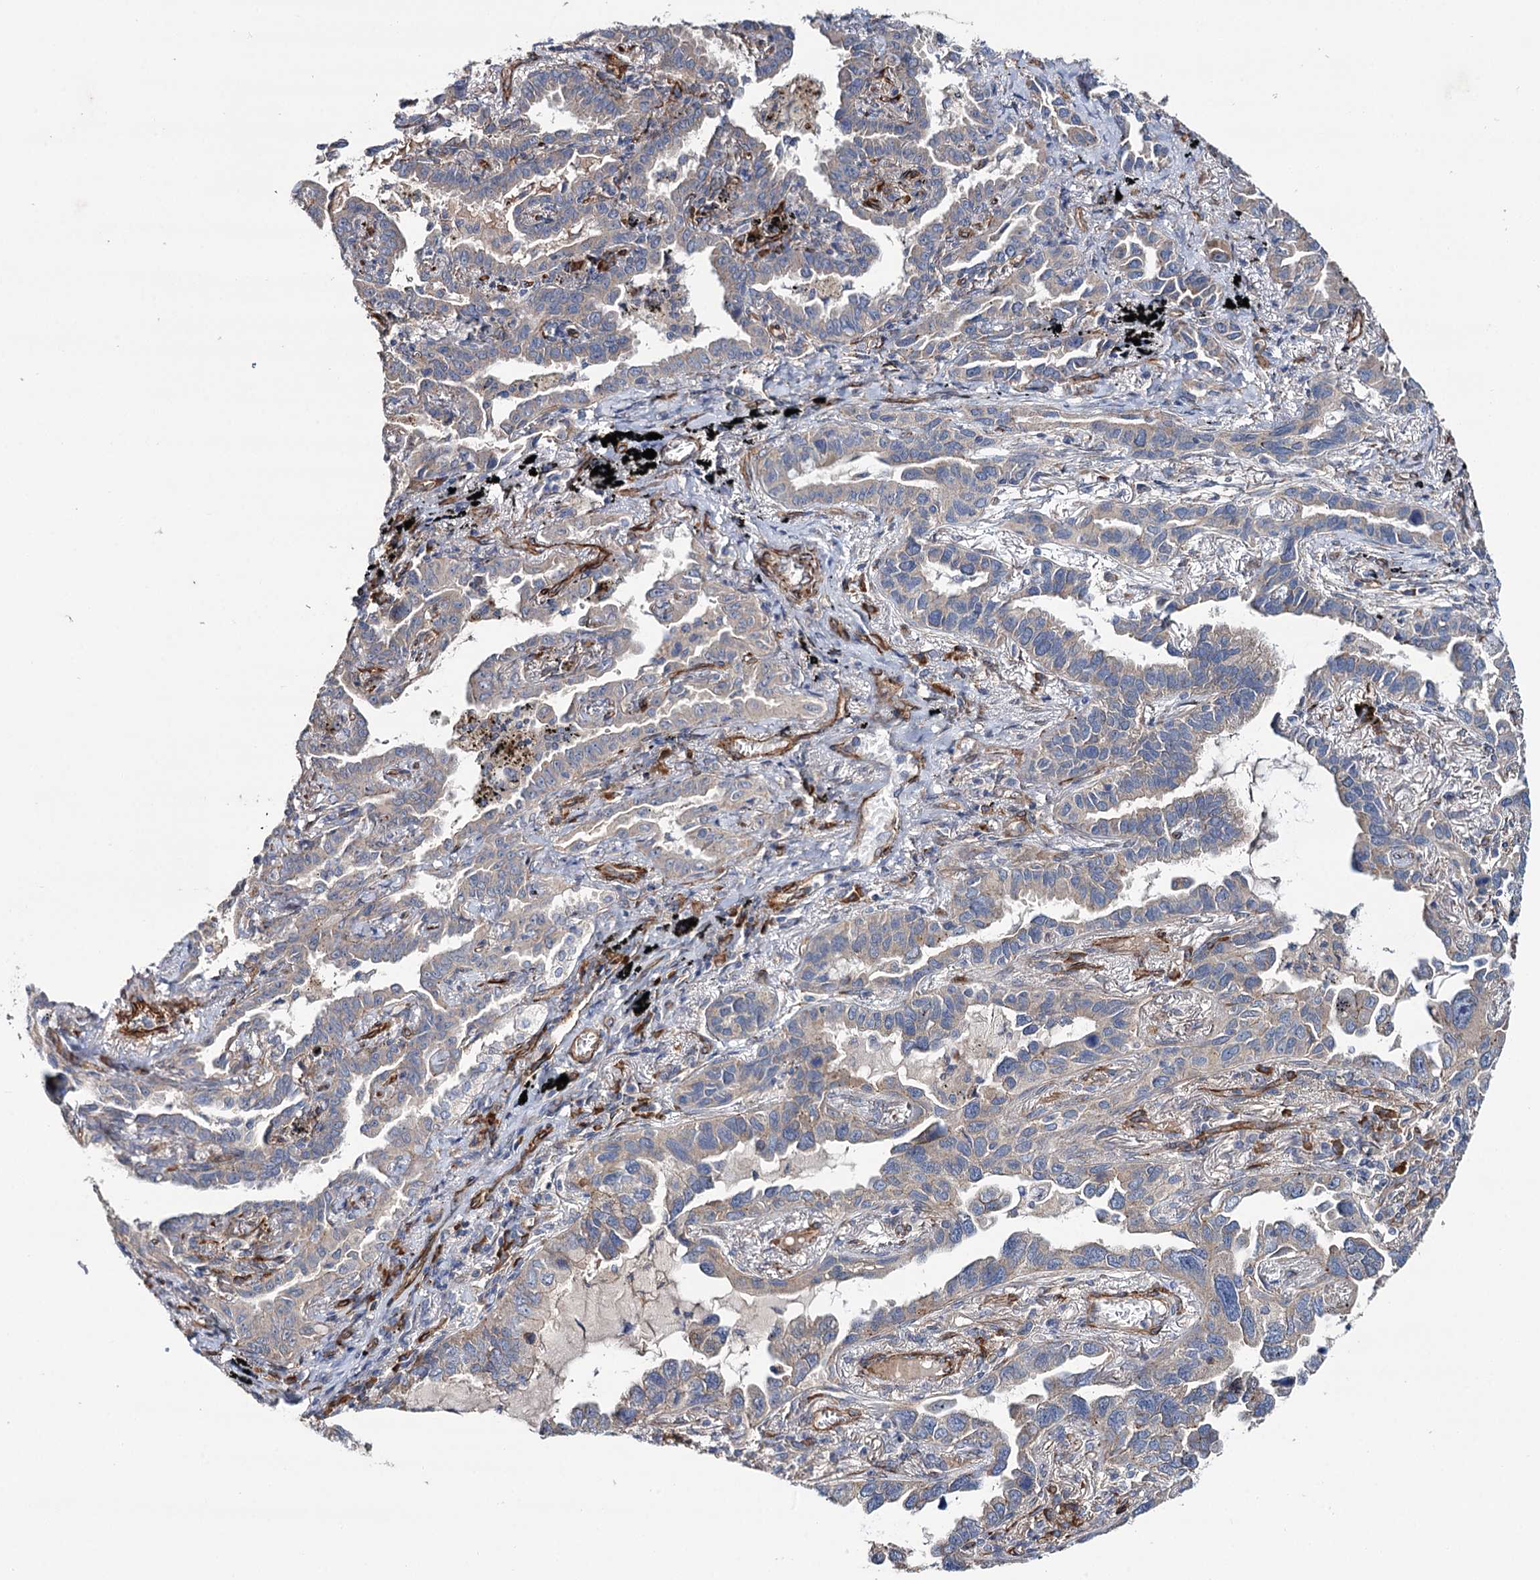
{"staining": {"intensity": "negative", "quantity": "none", "location": "none"}, "tissue": "lung cancer", "cell_type": "Tumor cells", "image_type": "cancer", "snomed": [{"axis": "morphology", "description": "Adenocarcinoma, NOS"}, {"axis": "topography", "description": "Lung"}], "caption": "Tumor cells are negative for protein expression in human lung adenocarcinoma.", "gene": "SPATS2", "patient": {"sex": "male", "age": 67}}